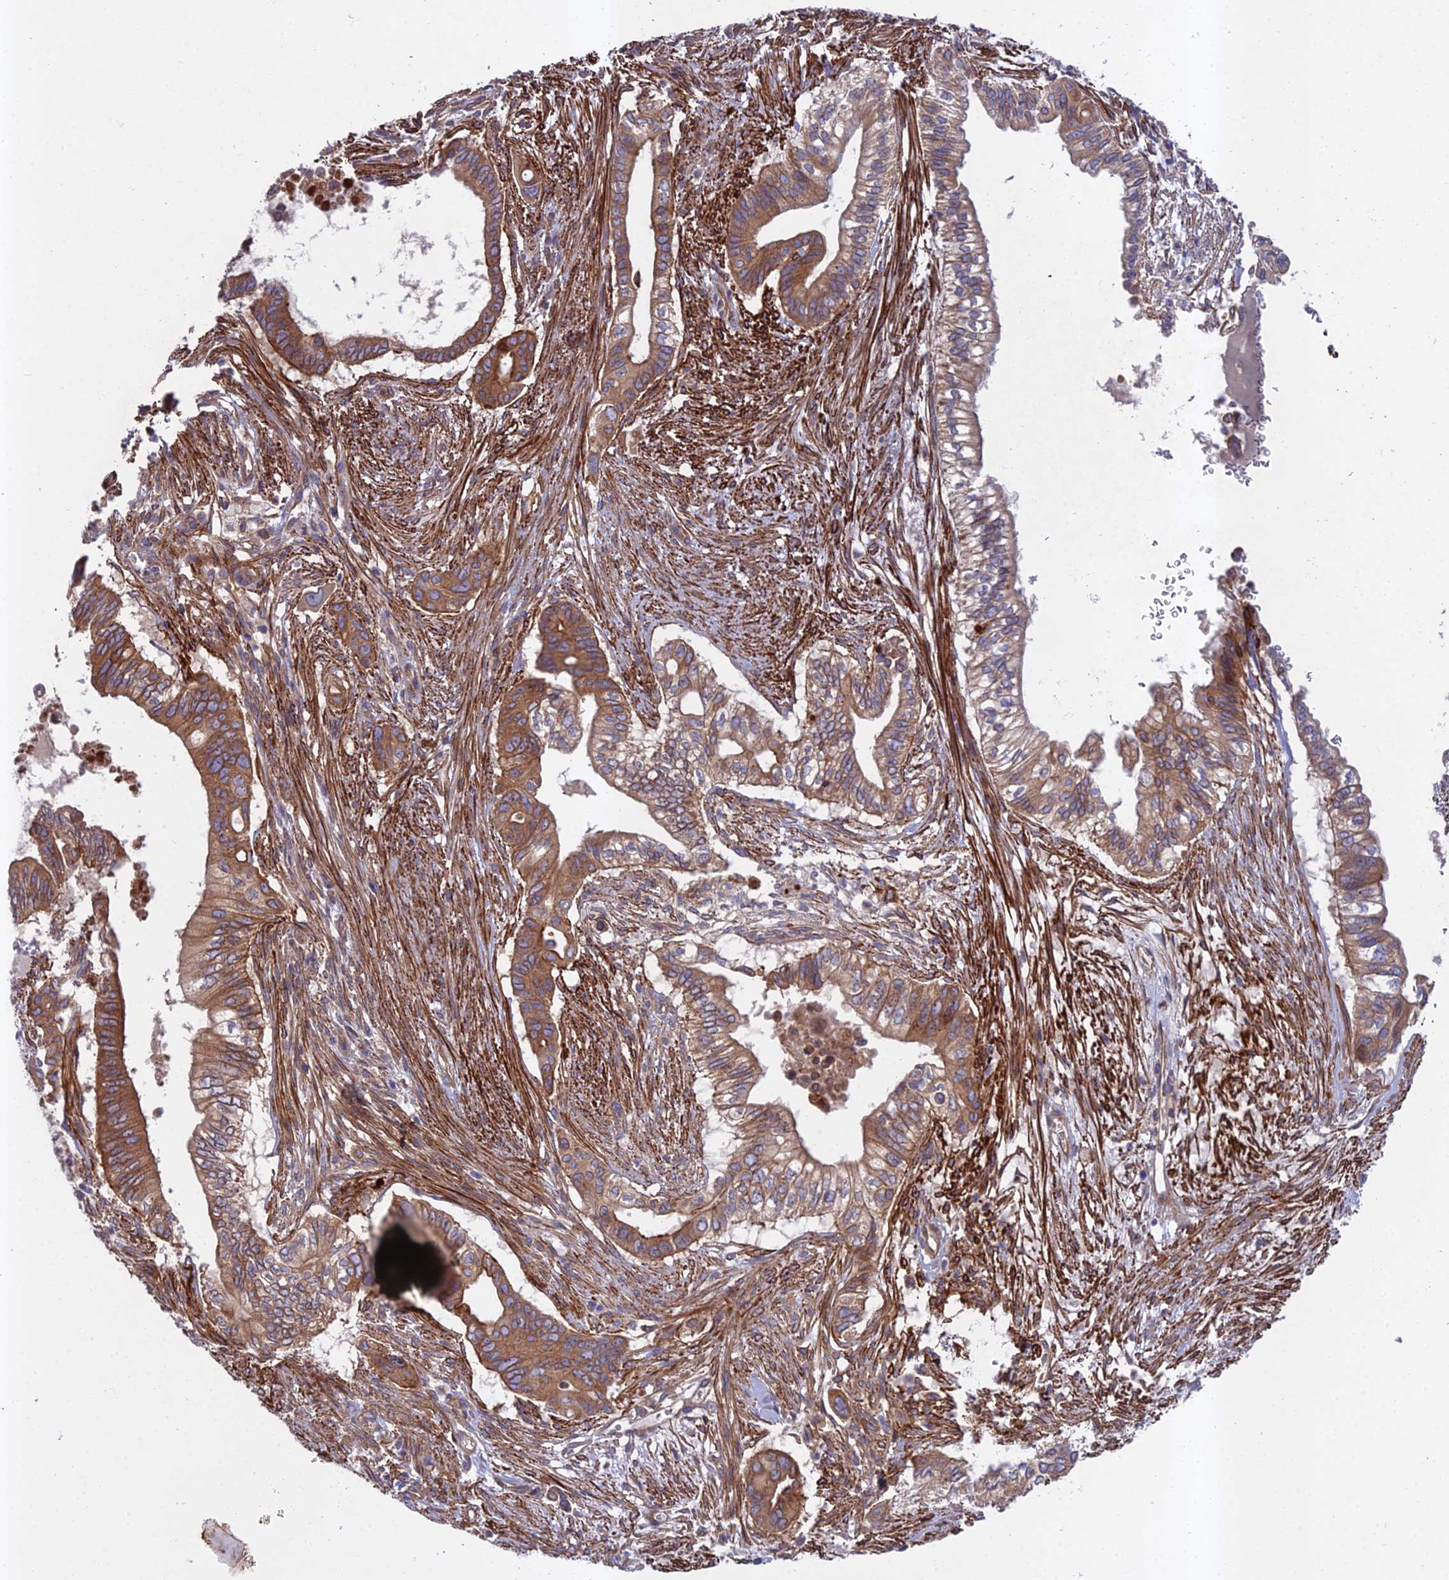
{"staining": {"intensity": "moderate", "quantity": ">75%", "location": "cytoplasmic/membranous"}, "tissue": "pancreatic cancer", "cell_type": "Tumor cells", "image_type": "cancer", "snomed": [{"axis": "morphology", "description": "Adenocarcinoma, NOS"}, {"axis": "topography", "description": "Pancreas"}], "caption": "Immunohistochemical staining of pancreatic cancer exhibits moderate cytoplasmic/membranous protein staining in approximately >75% of tumor cells.", "gene": "RALGAPA2", "patient": {"sex": "male", "age": 68}}